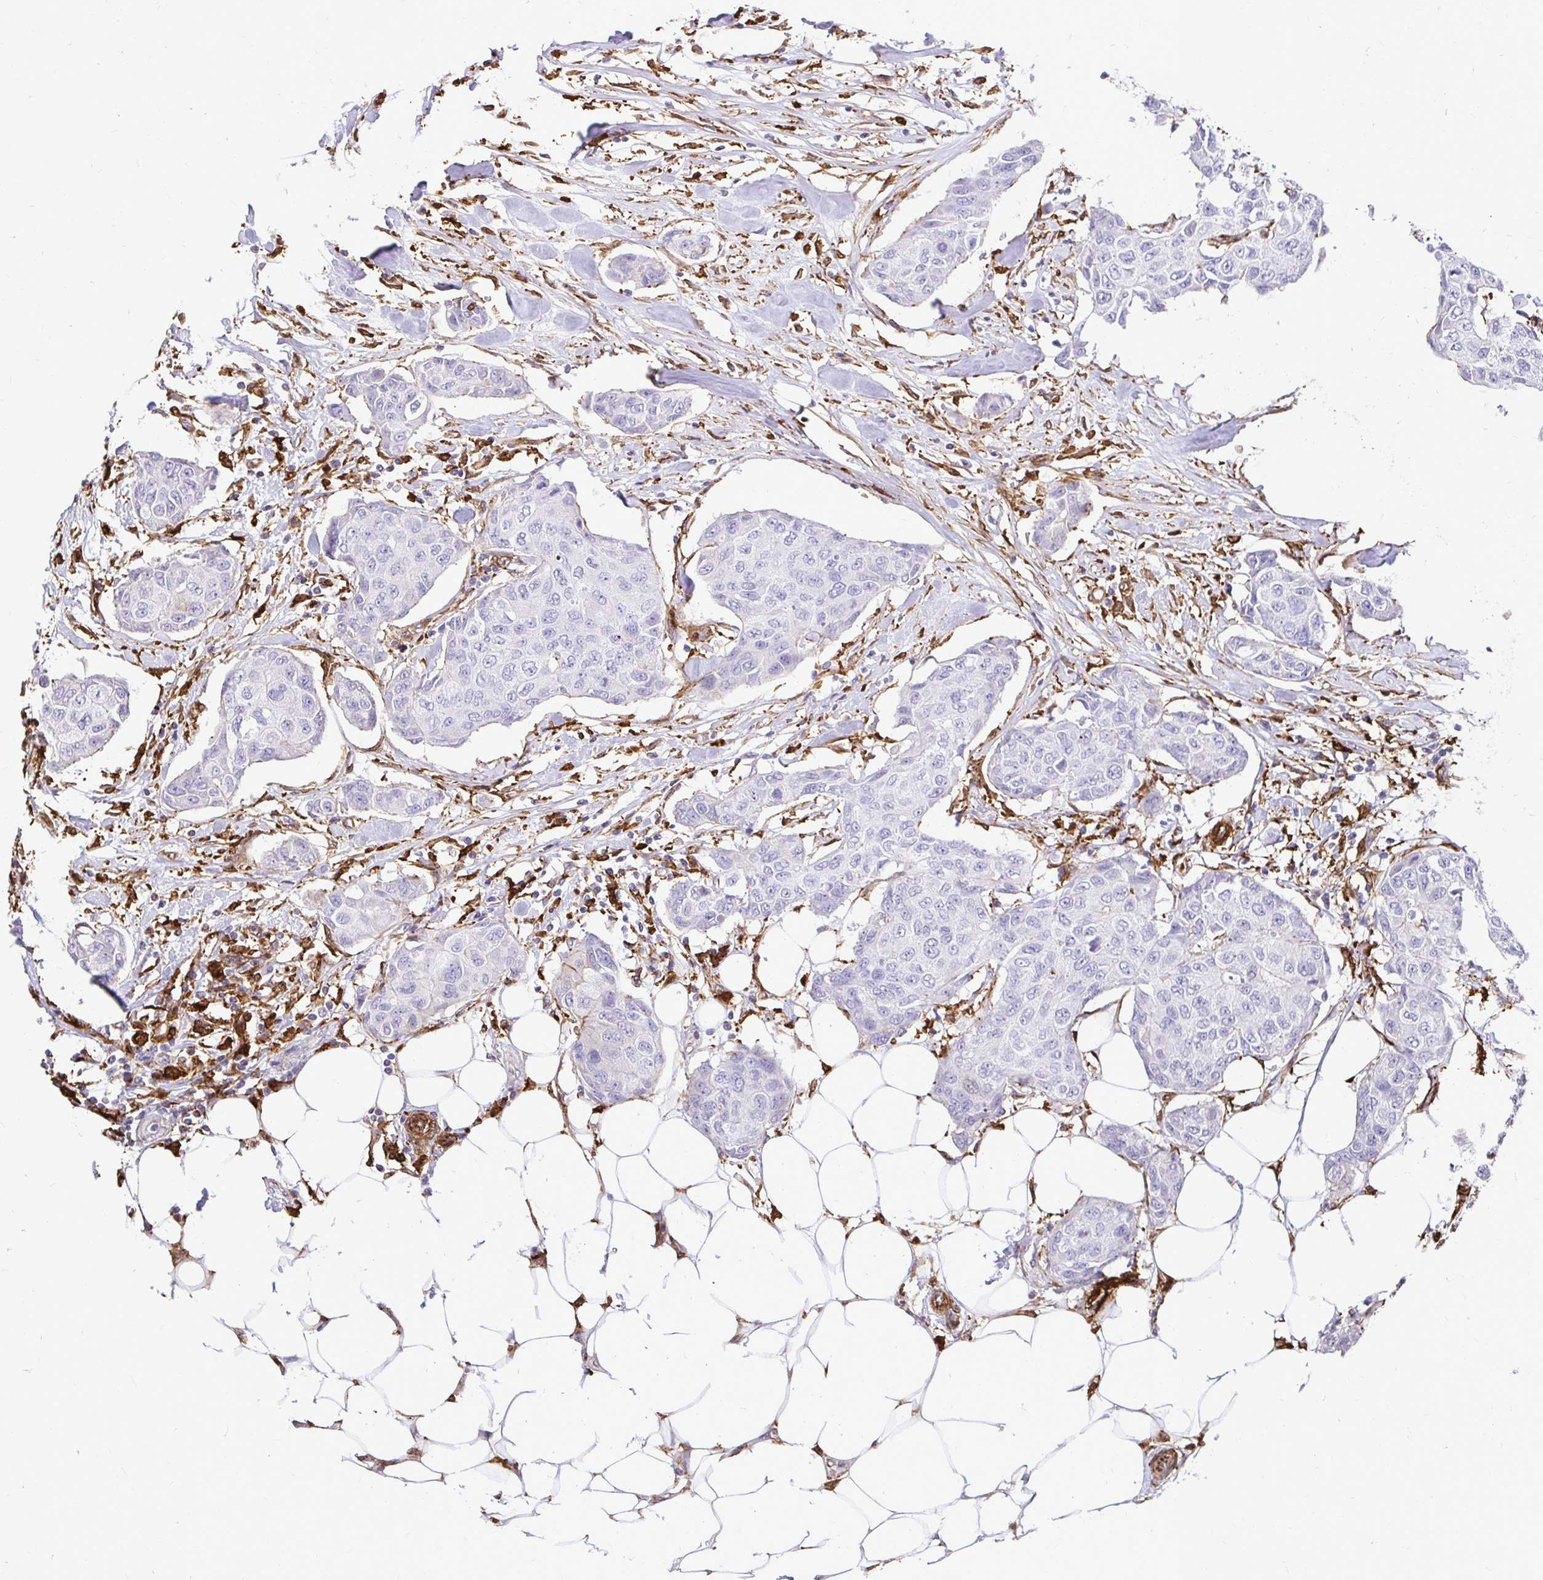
{"staining": {"intensity": "negative", "quantity": "none", "location": "none"}, "tissue": "breast cancer", "cell_type": "Tumor cells", "image_type": "cancer", "snomed": [{"axis": "morphology", "description": "Duct carcinoma"}, {"axis": "topography", "description": "Breast"}, {"axis": "topography", "description": "Lymph node"}], "caption": "Human breast cancer stained for a protein using immunohistochemistry (IHC) displays no staining in tumor cells.", "gene": "GSN", "patient": {"sex": "female", "age": 80}}